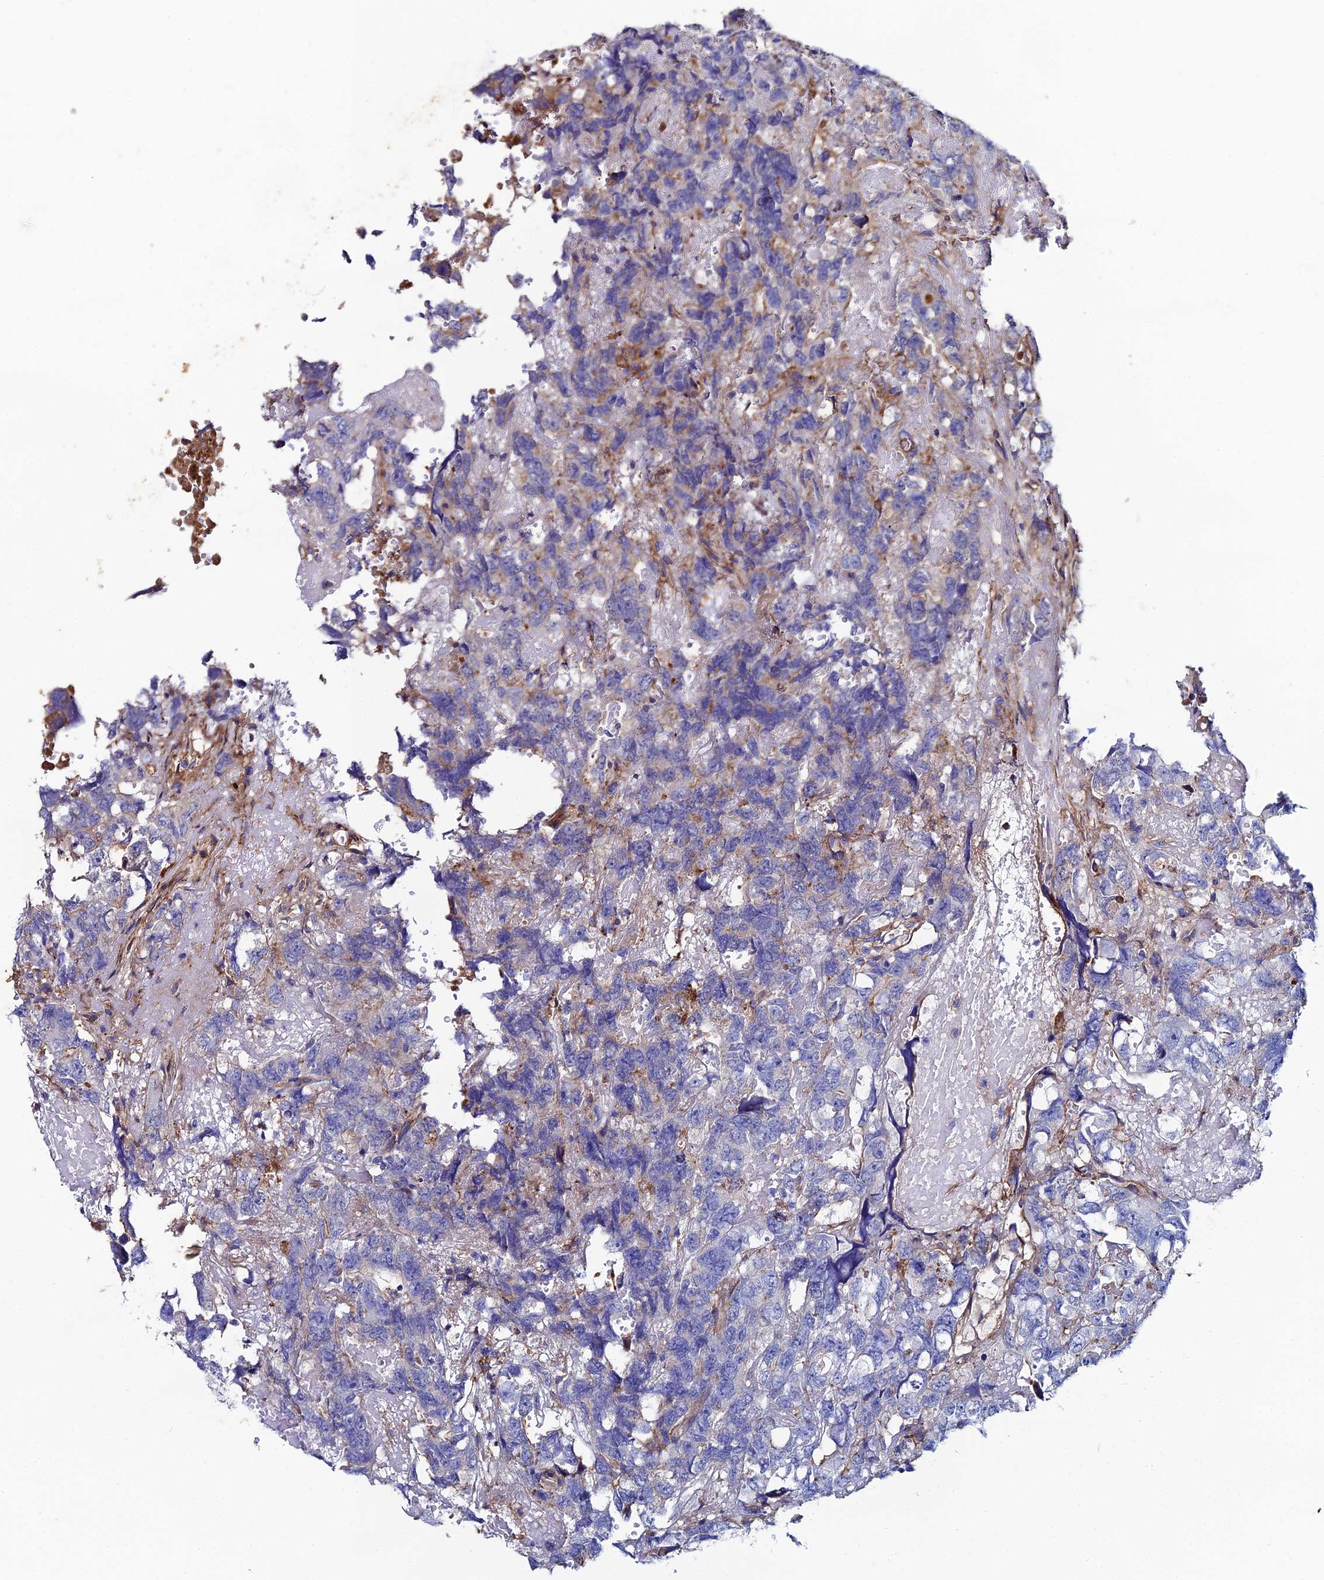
{"staining": {"intensity": "negative", "quantity": "none", "location": "none"}, "tissue": "testis cancer", "cell_type": "Tumor cells", "image_type": "cancer", "snomed": [{"axis": "morphology", "description": "Carcinoma, Embryonal, NOS"}, {"axis": "topography", "description": "Testis"}], "caption": "This image is of embryonal carcinoma (testis) stained with IHC to label a protein in brown with the nuclei are counter-stained blue. There is no positivity in tumor cells.", "gene": "C6", "patient": {"sex": "male", "age": 45}}